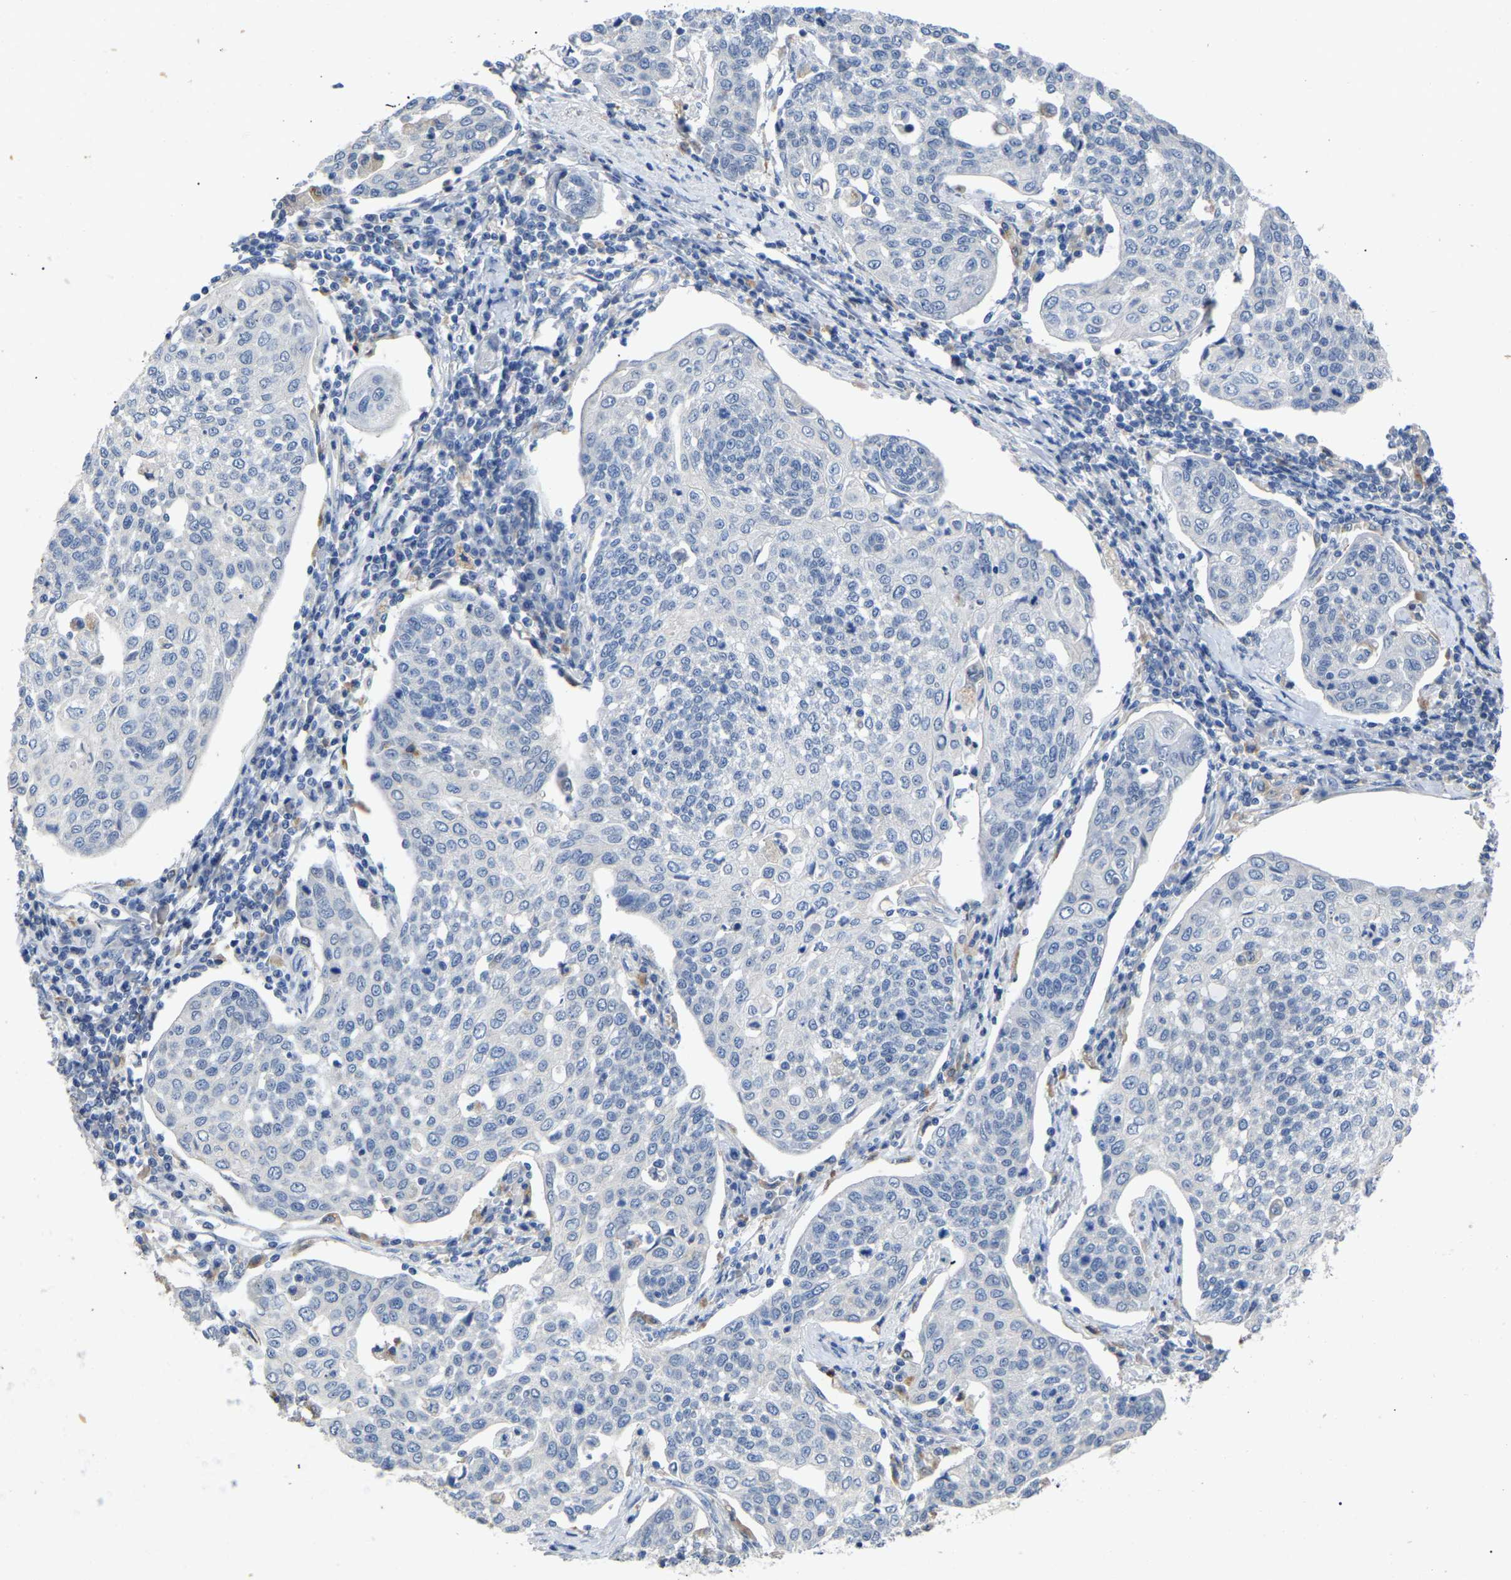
{"staining": {"intensity": "negative", "quantity": "none", "location": "none"}, "tissue": "cervical cancer", "cell_type": "Tumor cells", "image_type": "cancer", "snomed": [{"axis": "morphology", "description": "Squamous cell carcinoma, NOS"}, {"axis": "topography", "description": "Cervix"}], "caption": "Tumor cells show no significant positivity in cervical squamous cell carcinoma. (DAB IHC visualized using brightfield microscopy, high magnification).", "gene": "SMPD2", "patient": {"sex": "female", "age": 34}}